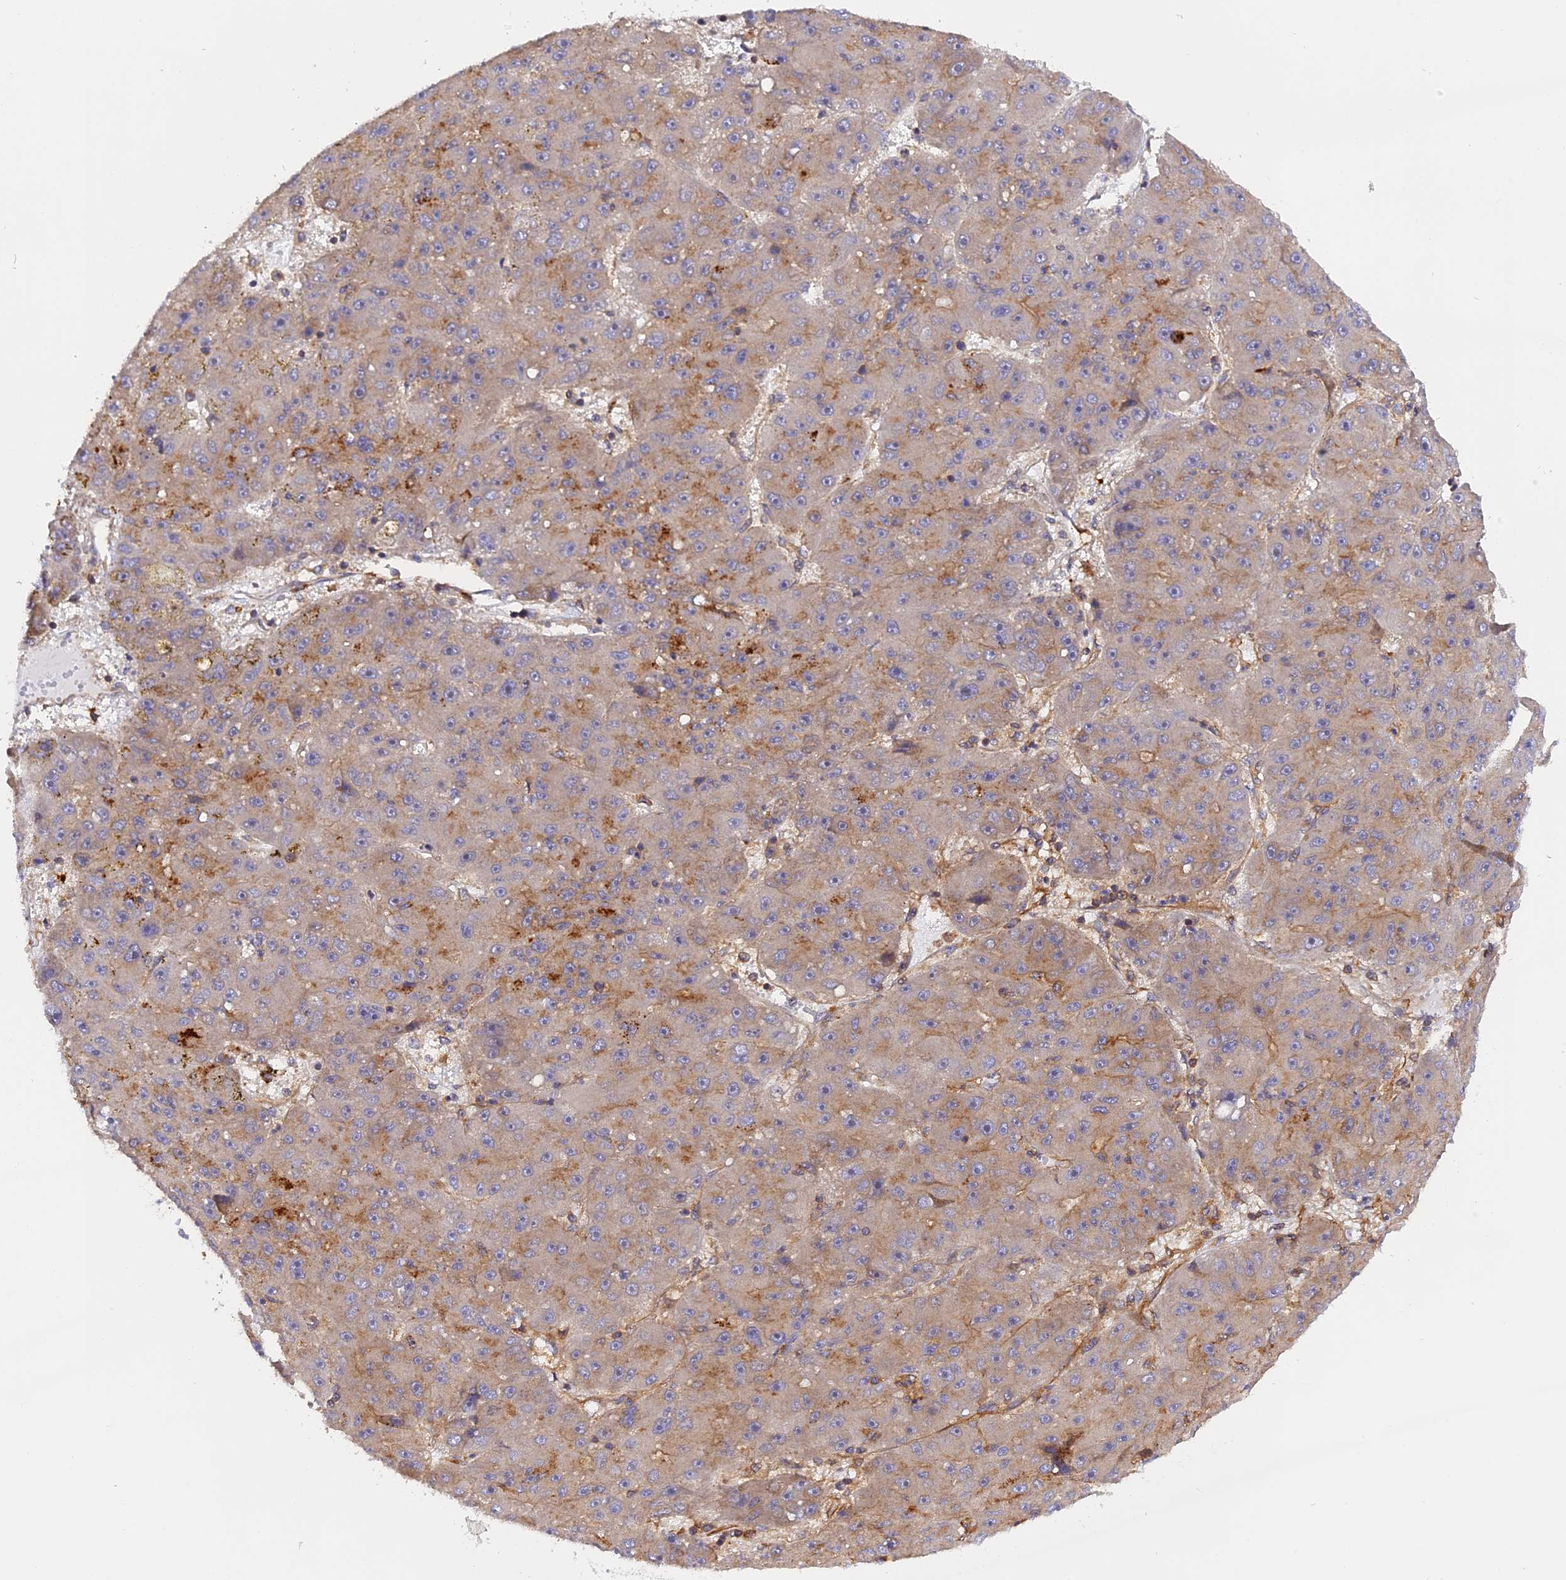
{"staining": {"intensity": "weak", "quantity": "<25%", "location": "cytoplasmic/membranous"}, "tissue": "liver cancer", "cell_type": "Tumor cells", "image_type": "cancer", "snomed": [{"axis": "morphology", "description": "Carcinoma, Hepatocellular, NOS"}, {"axis": "topography", "description": "Liver"}], "caption": "DAB (3,3'-diaminobenzidine) immunohistochemical staining of human liver hepatocellular carcinoma exhibits no significant expression in tumor cells. Brightfield microscopy of immunohistochemistry stained with DAB (brown) and hematoxylin (blue), captured at high magnification.", "gene": "C5orf22", "patient": {"sex": "male", "age": 67}}